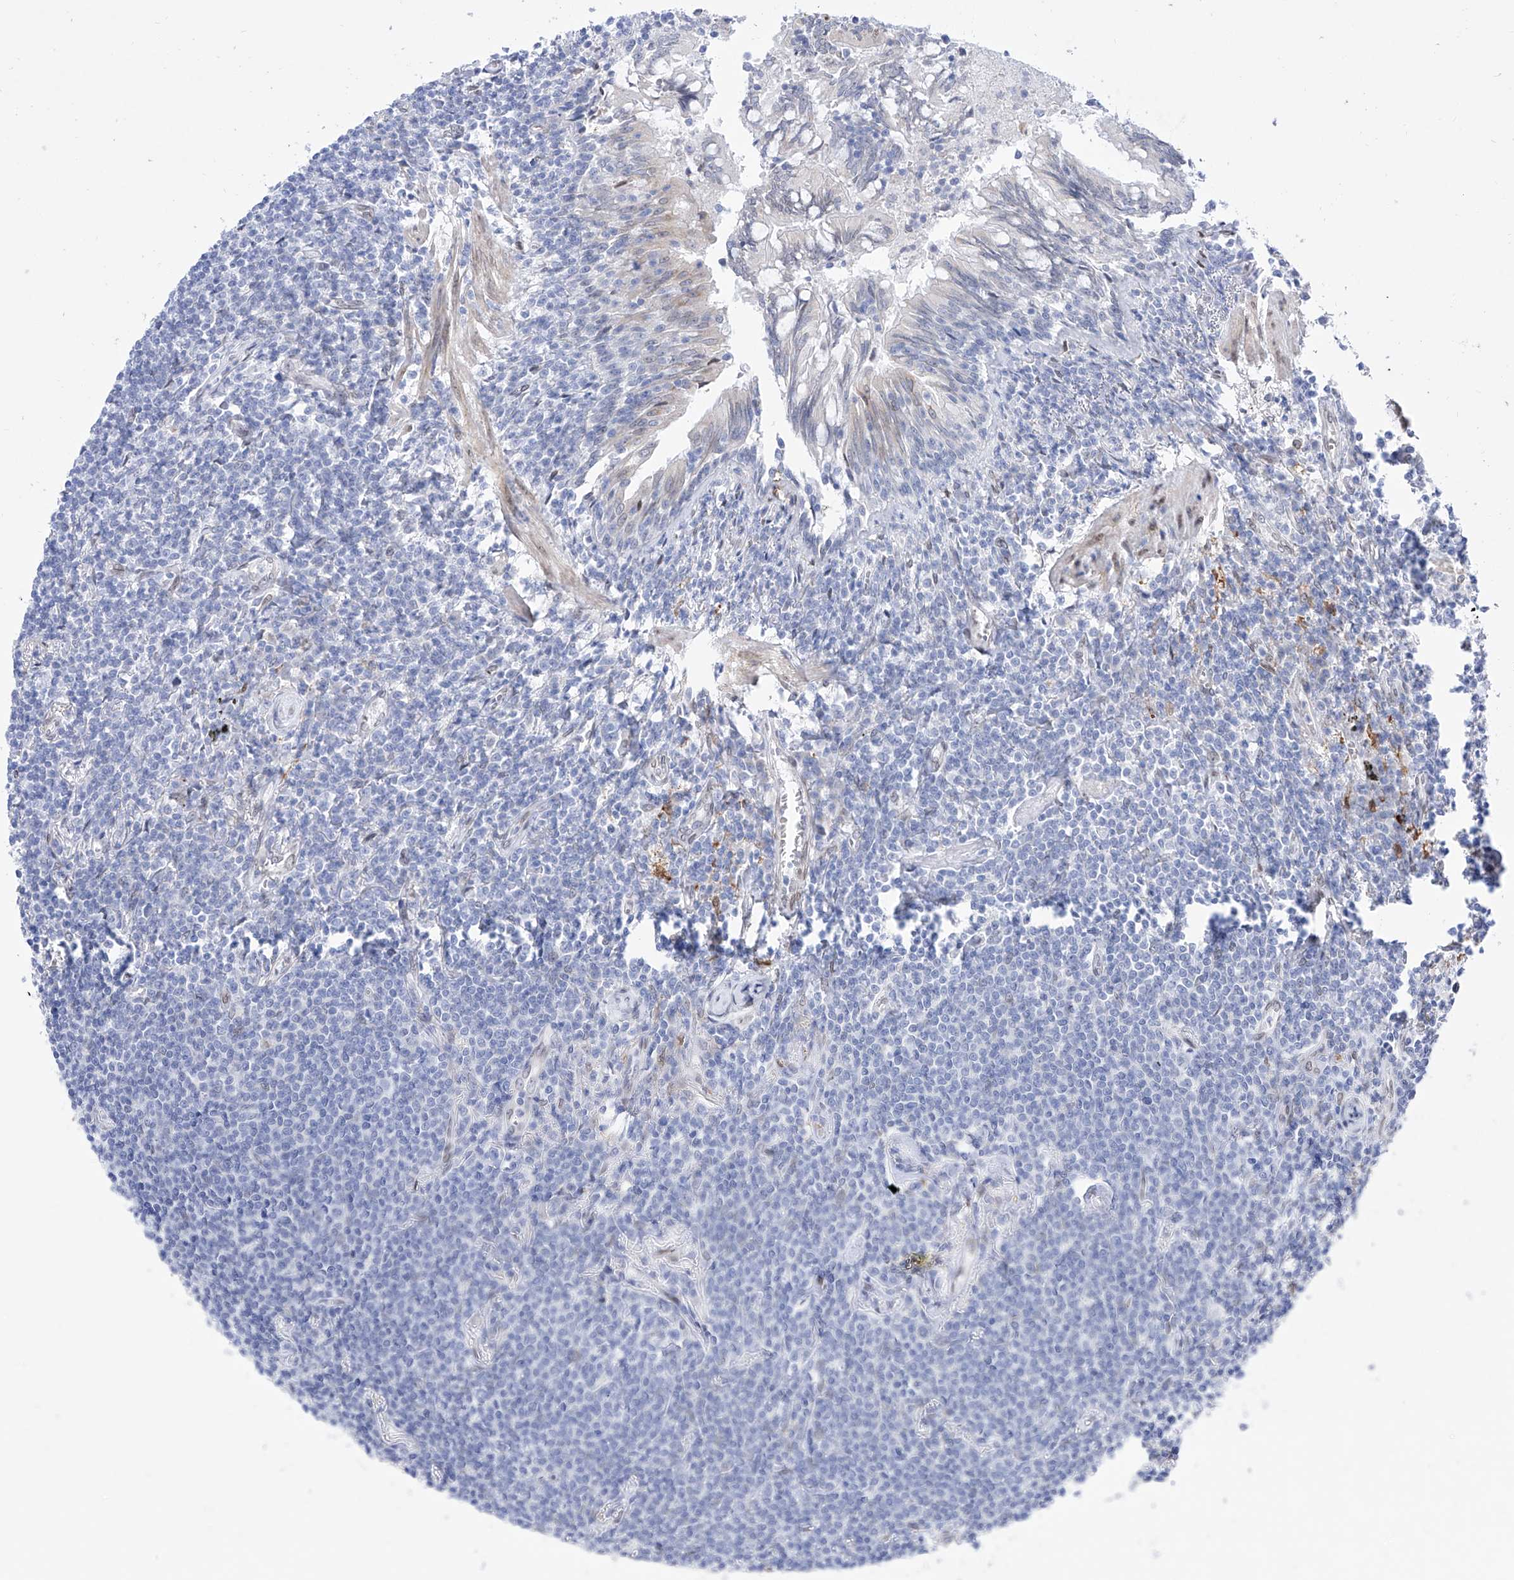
{"staining": {"intensity": "negative", "quantity": "none", "location": "none"}, "tissue": "lymphoma", "cell_type": "Tumor cells", "image_type": "cancer", "snomed": [{"axis": "morphology", "description": "Malignant lymphoma, non-Hodgkin's type, Low grade"}, {"axis": "topography", "description": "Lung"}], "caption": "Lymphoma was stained to show a protein in brown. There is no significant positivity in tumor cells.", "gene": "LCLAT1", "patient": {"sex": "female", "age": 71}}